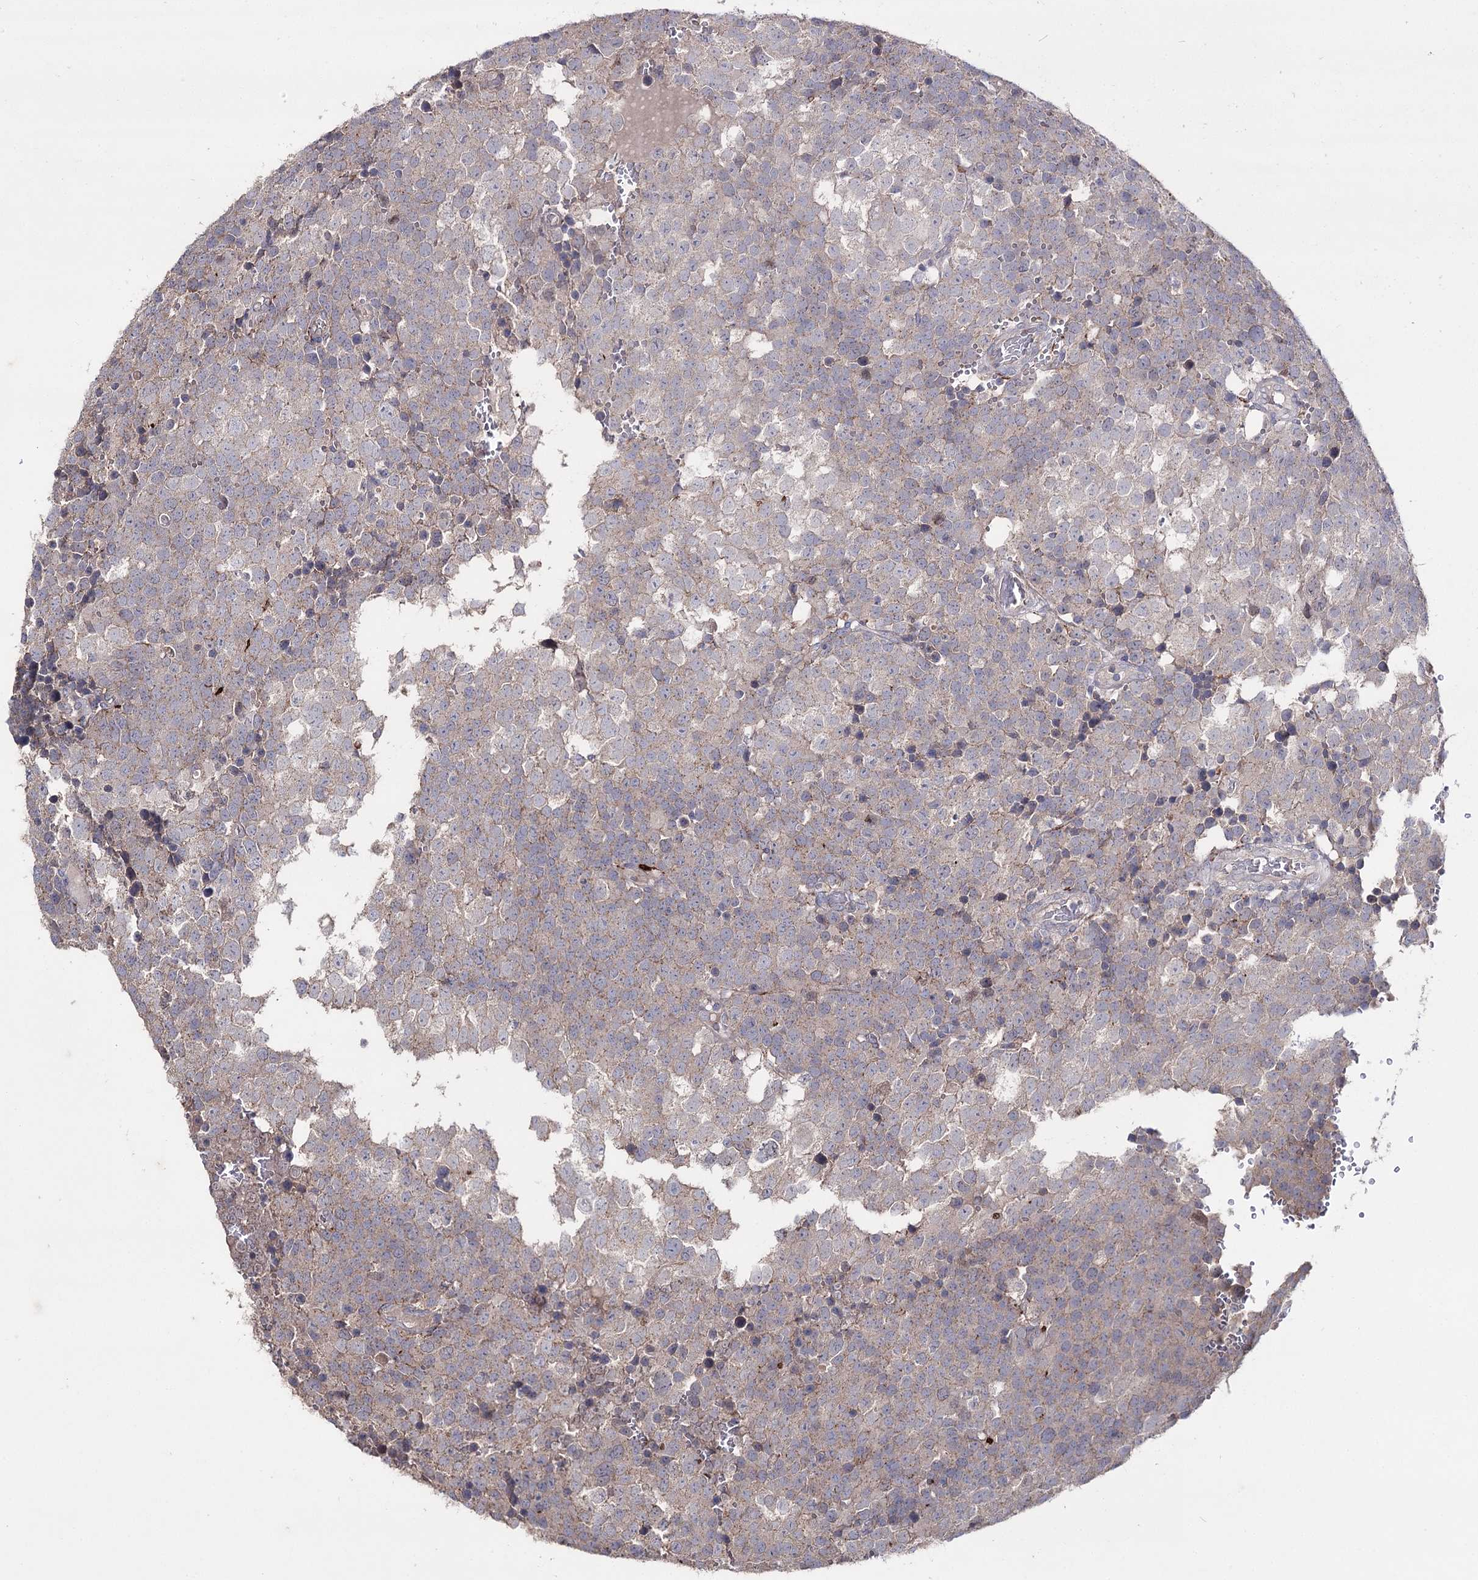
{"staining": {"intensity": "weak", "quantity": "25%-75%", "location": "cytoplasmic/membranous"}, "tissue": "testis cancer", "cell_type": "Tumor cells", "image_type": "cancer", "snomed": [{"axis": "morphology", "description": "Seminoma, NOS"}, {"axis": "topography", "description": "Testis"}], "caption": "Immunohistochemical staining of seminoma (testis) shows low levels of weak cytoplasmic/membranous positivity in about 25%-75% of tumor cells.", "gene": "AURKC", "patient": {"sex": "male", "age": 71}}